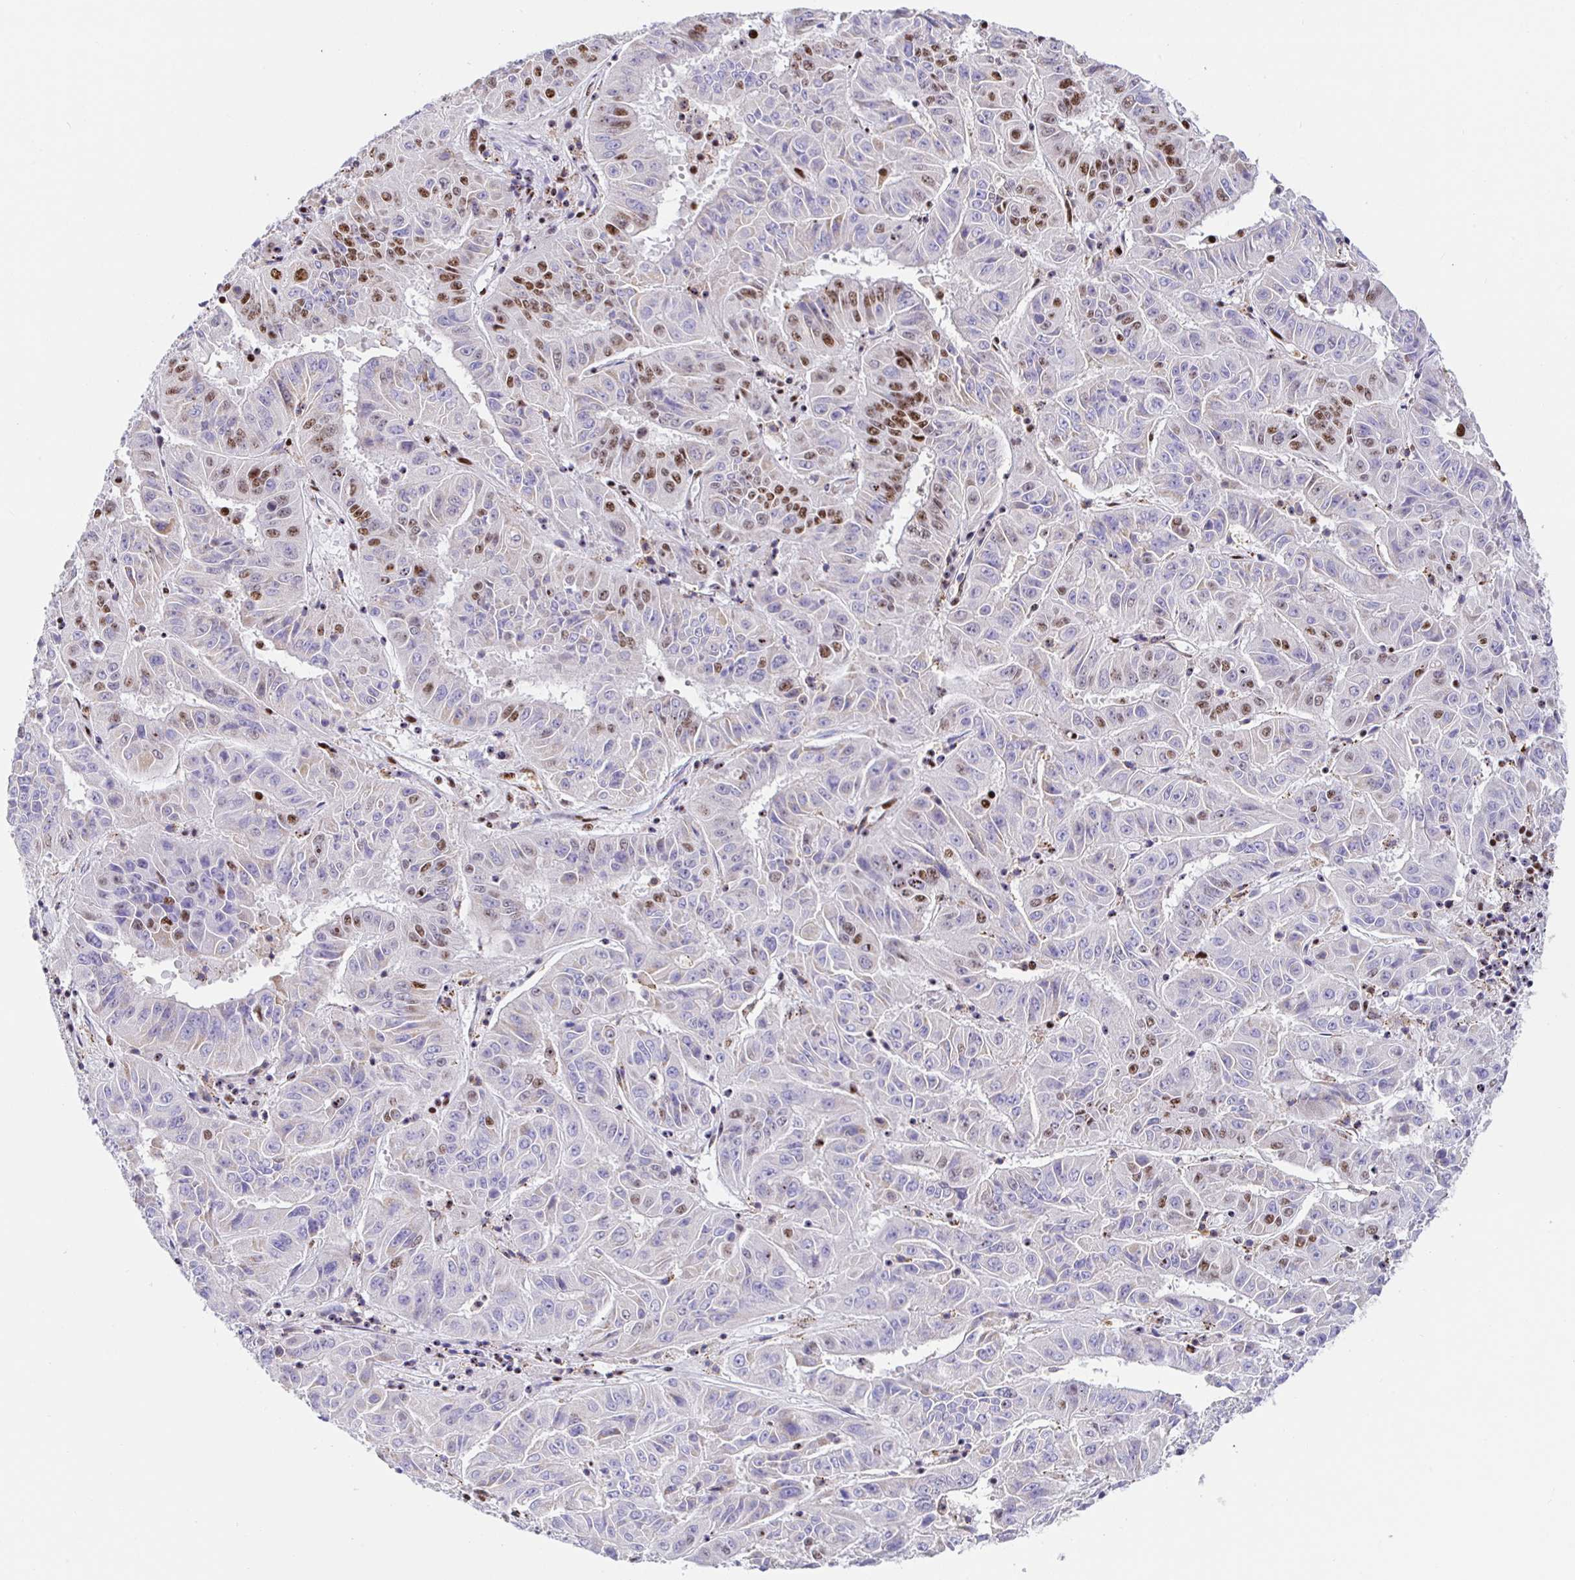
{"staining": {"intensity": "moderate", "quantity": "25%-75%", "location": "nuclear"}, "tissue": "pancreatic cancer", "cell_type": "Tumor cells", "image_type": "cancer", "snomed": [{"axis": "morphology", "description": "Adenocarcinoma, NOS"}, {"axis": "topography", "description": "Pancreas"}], "caption": "Pancreatic cancer stained with a protein marker shows moderate staining in tumor cells.", "gene": "SETD5", "patient": {"sex": "male", "age": 63}}